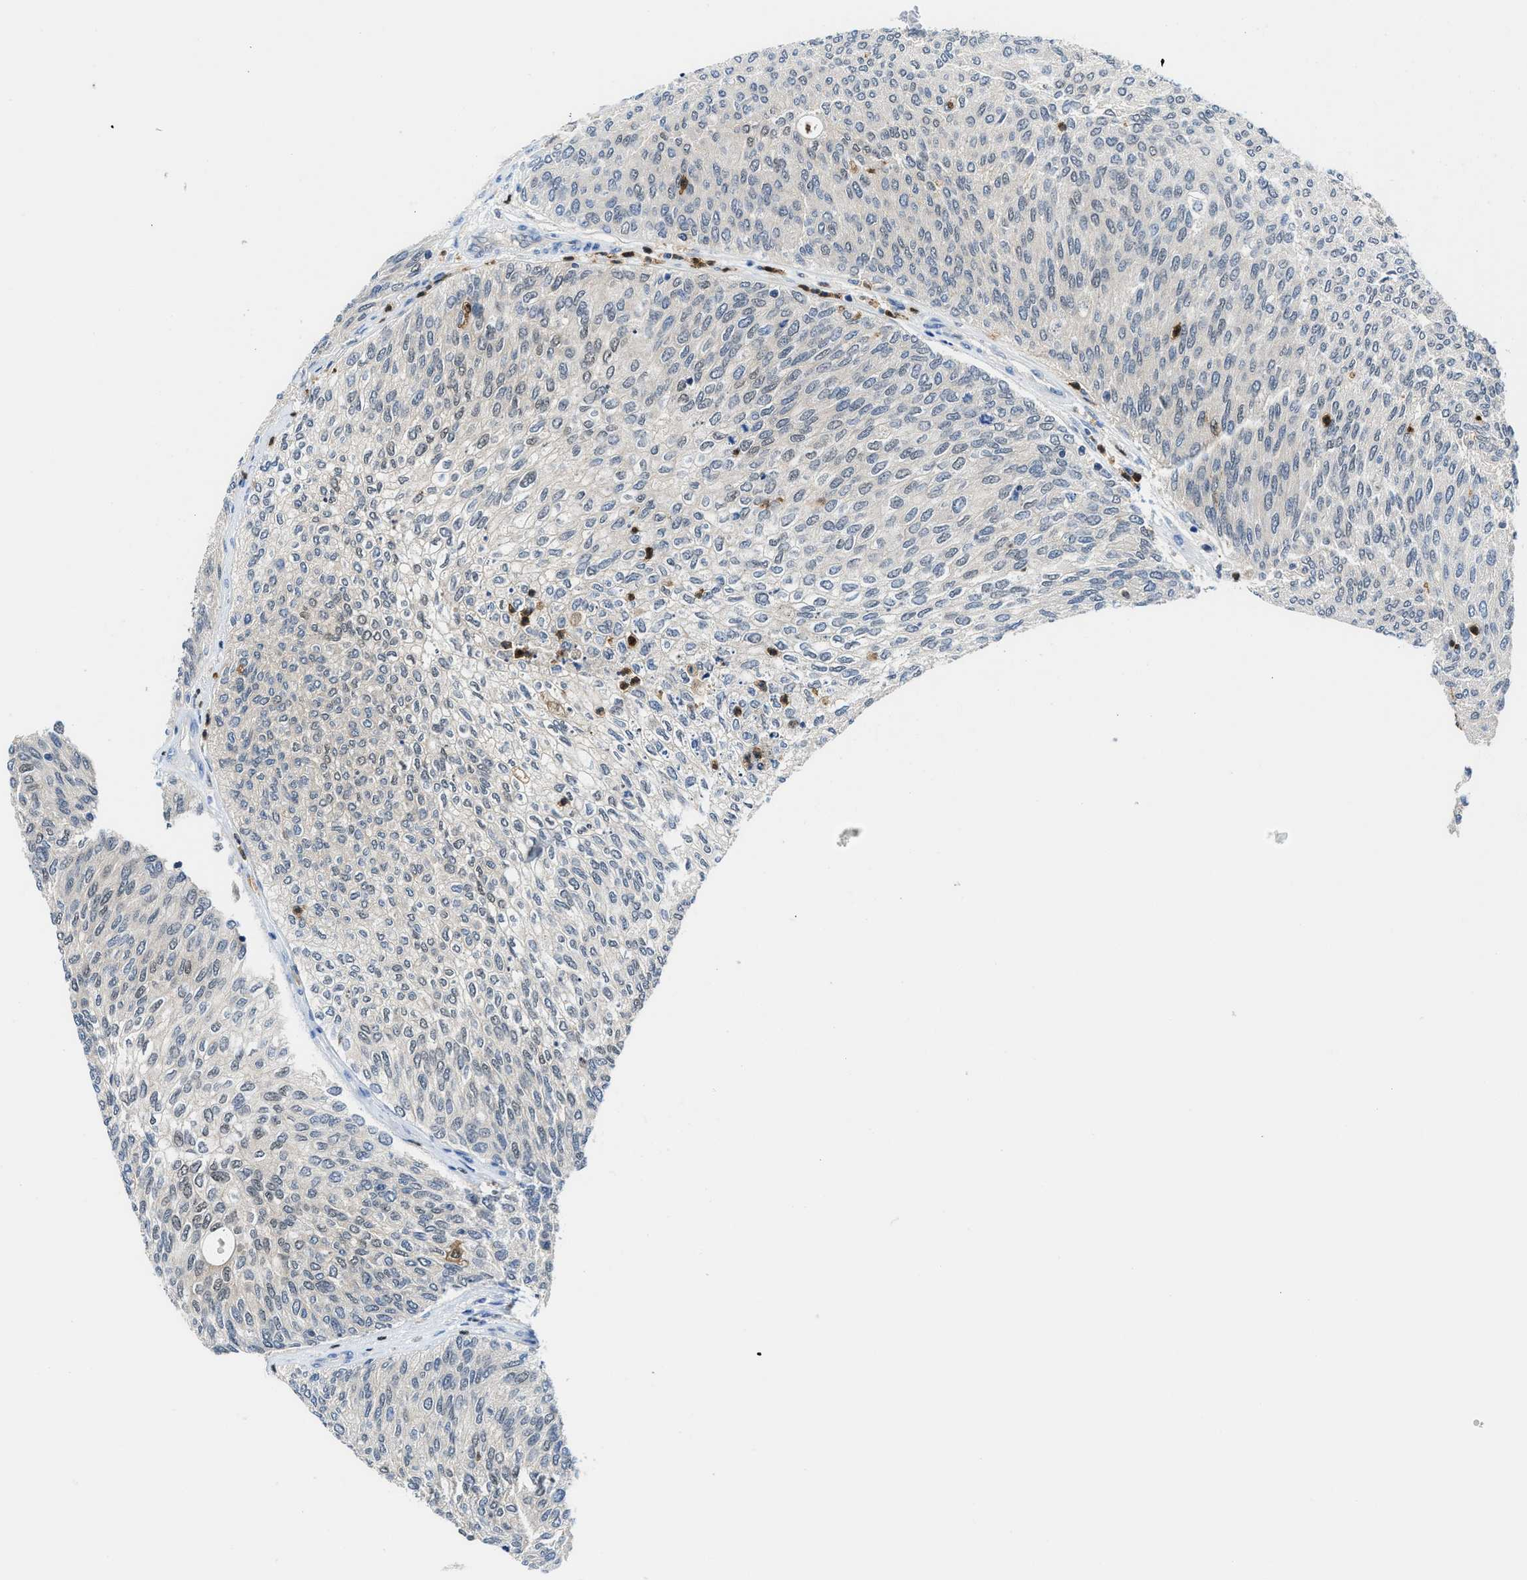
{"staining": {"intensity": "weak", "quantity": "25%-75%", "location": "cytoplasmic/membranous,nuclear"}, "tissue": "urothelial cancer", "cell_type": "Tumor cells", "image_type": "cancer", "snomed": [{"axis": "morphology", "description": "Urothelial carcinoma, Low grade"}, {"axis": "topography", "description": "Urinary bladder"}], "caption": "The image displays immunohistochemical staining of low-grade urothelial carcinoma. There is weak cytoplasmic/membranous and nuclear staining is present in about 25%-75% of tumor cells.", "gene": "LTA4H", "patient": {"sex": "female", "age": 79}}